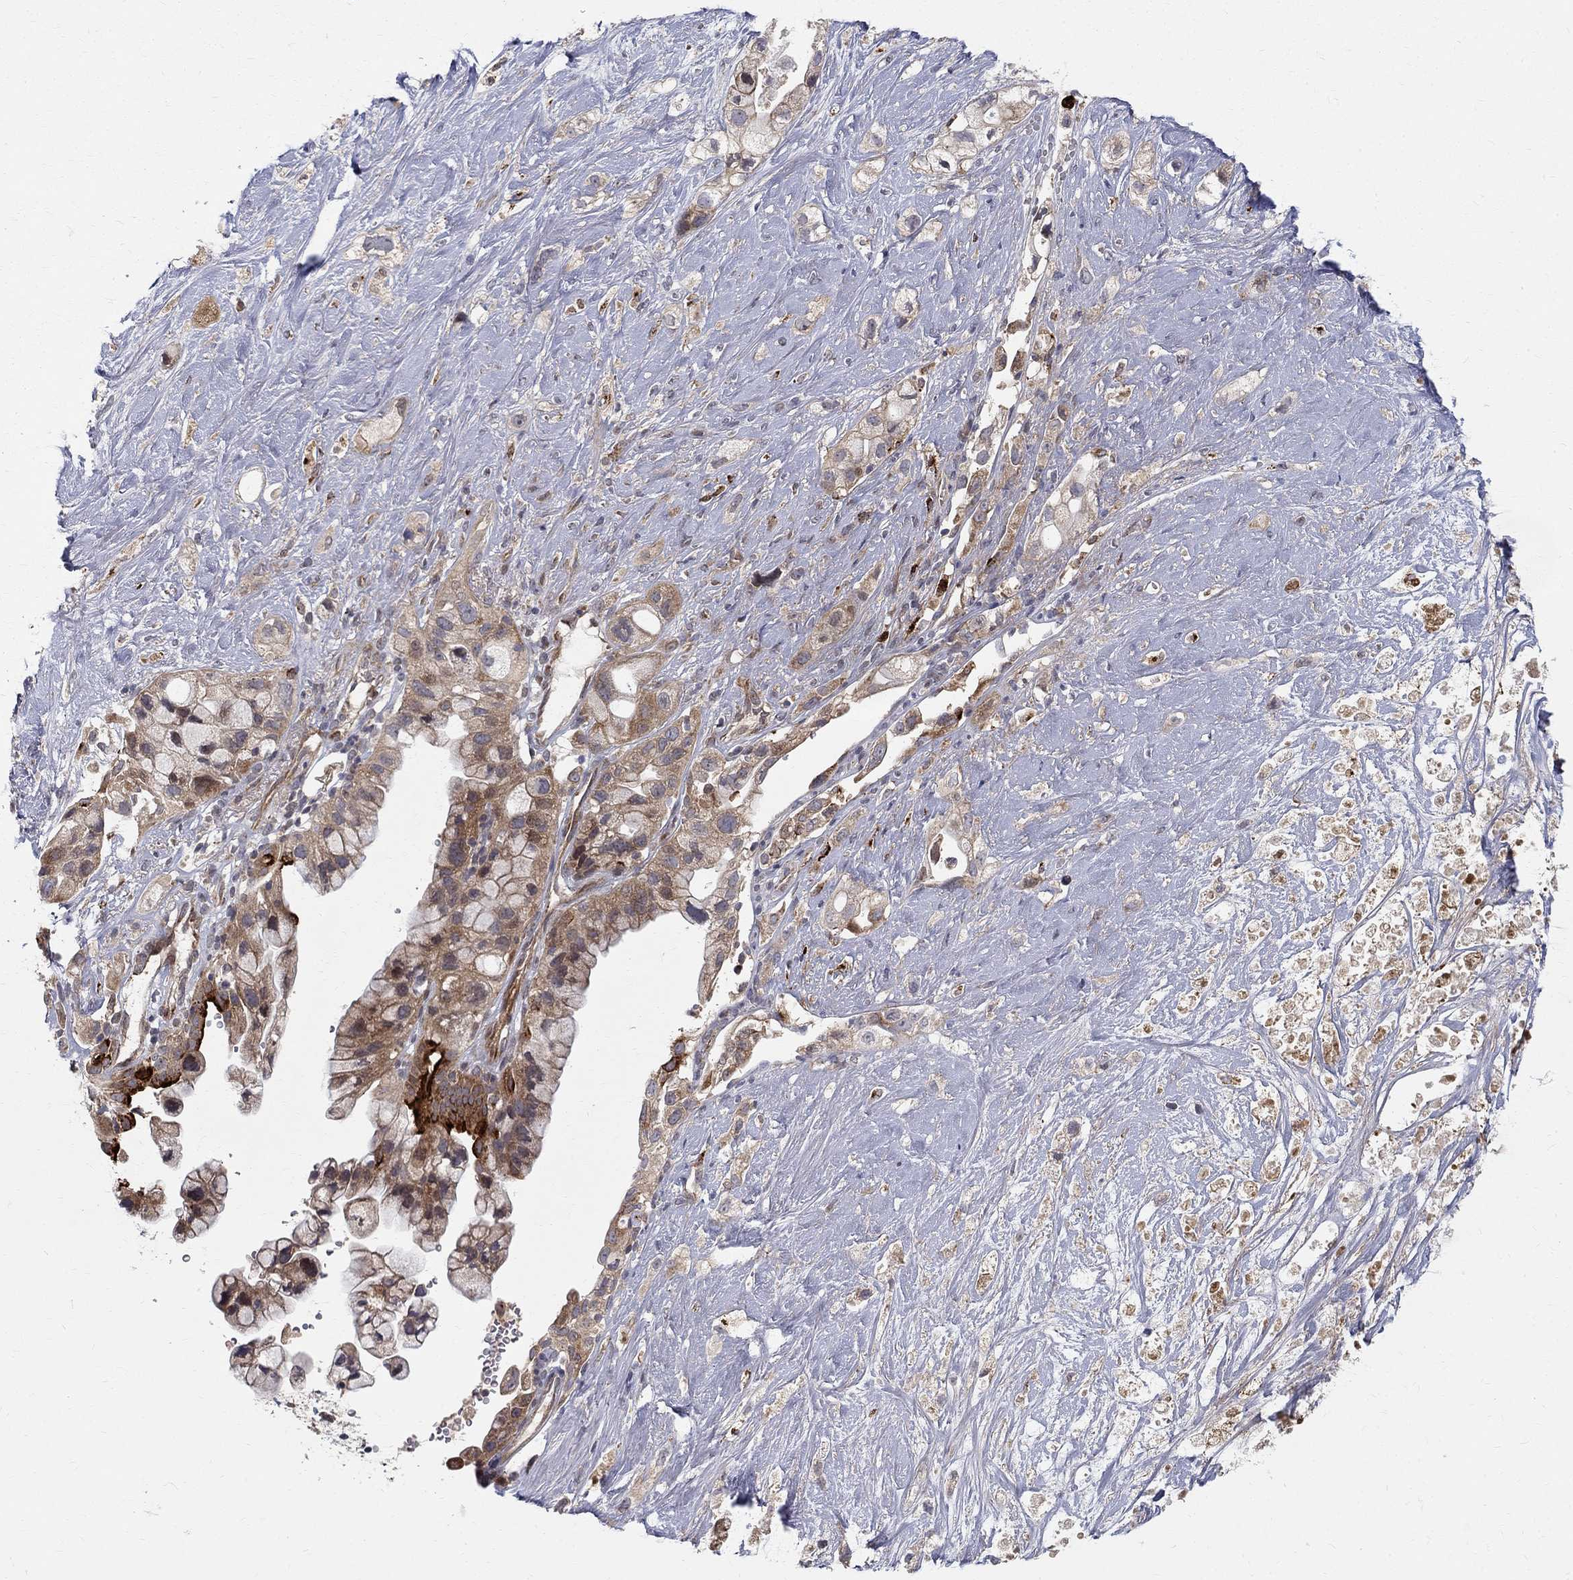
{"staining": {"intensity": "strong", "quantity": "25%-75%", "location": "cytoplasmic/membranous"}, "tissue": "pancreatic cancer", "cell_type": "Tumor cells", "image_type": "cancer", "snomed": [{"axis": "morphology", "description": "Adenocarcinoma, NOS"}, {"axis": "topography", "description": "Pancreas"}], "caption": "The image demonstrates a brown stain indicating the presence of a protein in the cytoplasmic/membranous of tumor cells in pancreatic adenocarcinoma. The protein of interest is stained brown, and the nuclei are stained in blue (DAB IHC with brightfield microscopy, high magnification).", "gene": "WDR19", "patient": {"sex": "male", "age": 44}}